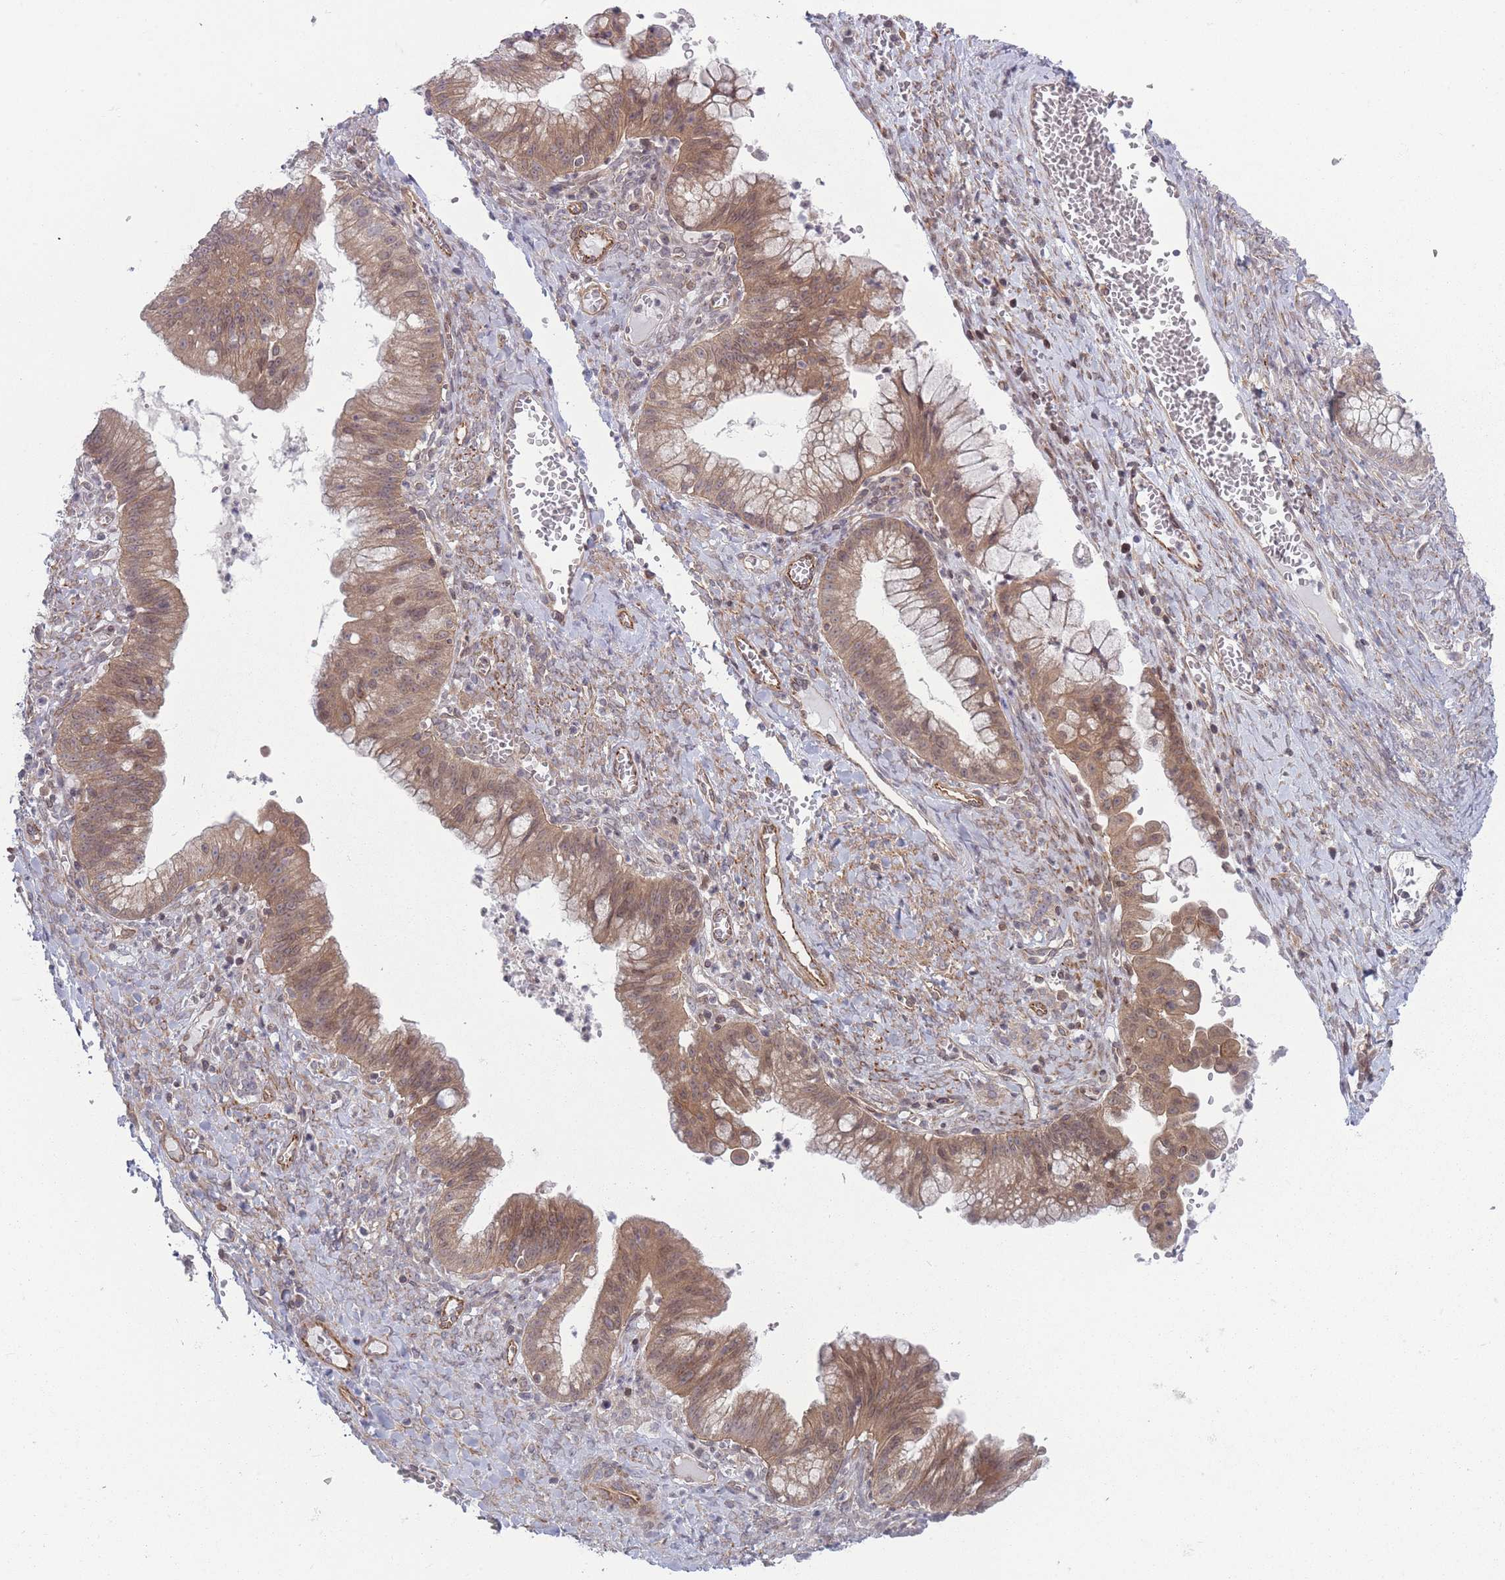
{"staining": {"intensity": "moderate", "quantity": ">75%", "location": "cytoplasmic/membranous,nuclear"}, "tissue": "ovarian cancer", "cell_type": "Tumor cells", "image_type": "cancer", "snomed": [{"axis": "morphology", "description": "Cystadenocarcinoma, mucinous, NOS"}, {"axis": "topography", "description": "Ovary"}], "caption": "About >75% of tumor cells in human ovarian mucinous cystadenocarcinoma display moderate cytoplasmic/membranous and nuclear protein expression as visualized by brown immunohistochemical staining.", "gene": "VRK2", "patient": {"sex": "female", "age": 70}}